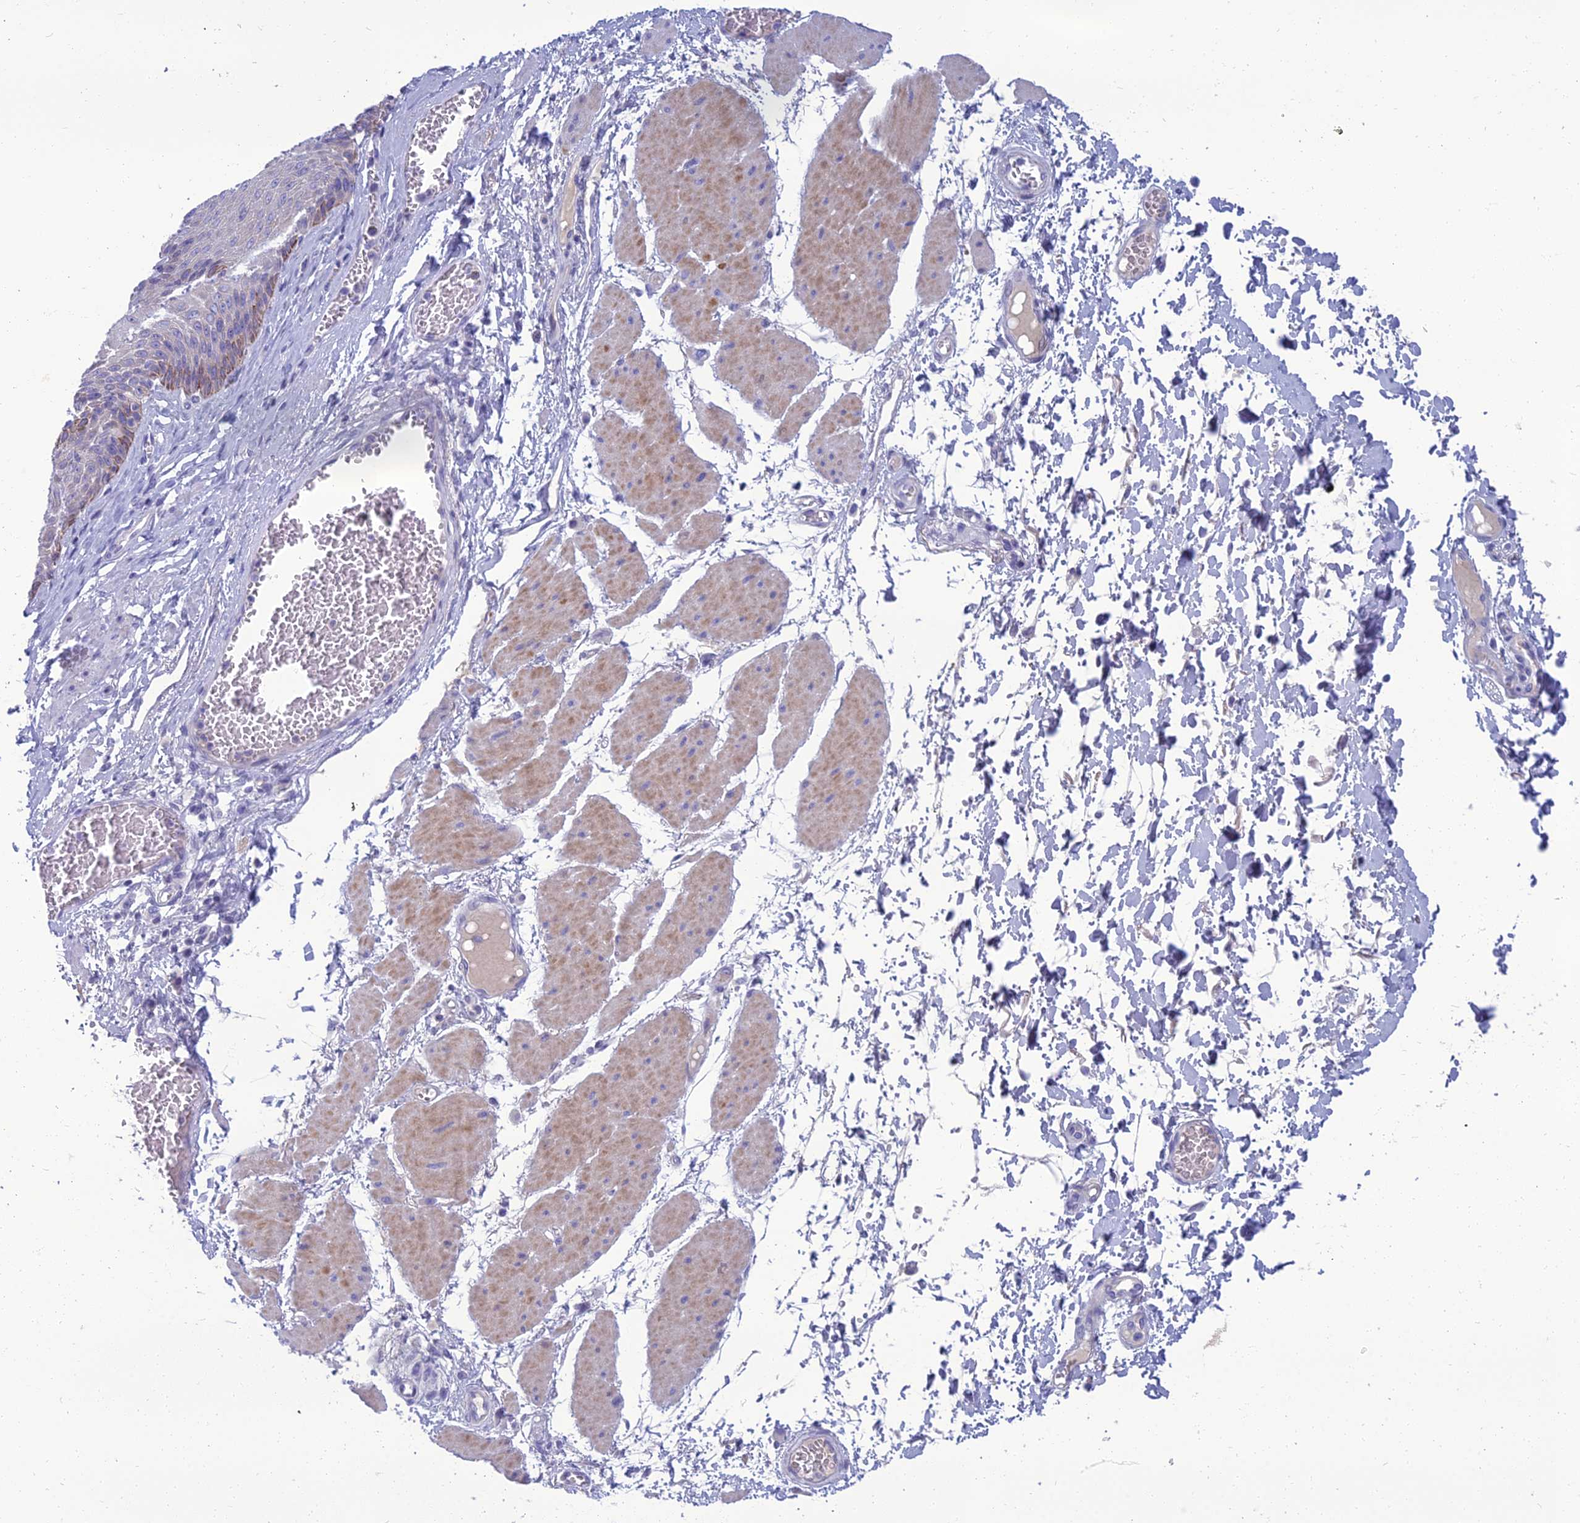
{"staining": {"intensity": "strong", "quantity": "<25%", "location": "cytoplasmic/membranous"}, "tissue": "esophagus", "cell_type": "Squamous epithelial cells", "image_type": "normal", "snomed": [{"axis": "morphology", "description": "Normal tissue, NOS"}, {"axis": "topography", "description": "Esophagus"}], "caption": "This is a photomicrograph of IHC staining of normal esophagus, which shows strong expression in the cytoplasmic/membranous of squamous epithelial cells.", "gene": "SPTLC3", "patient": {"sex": "male", "age": 60}}